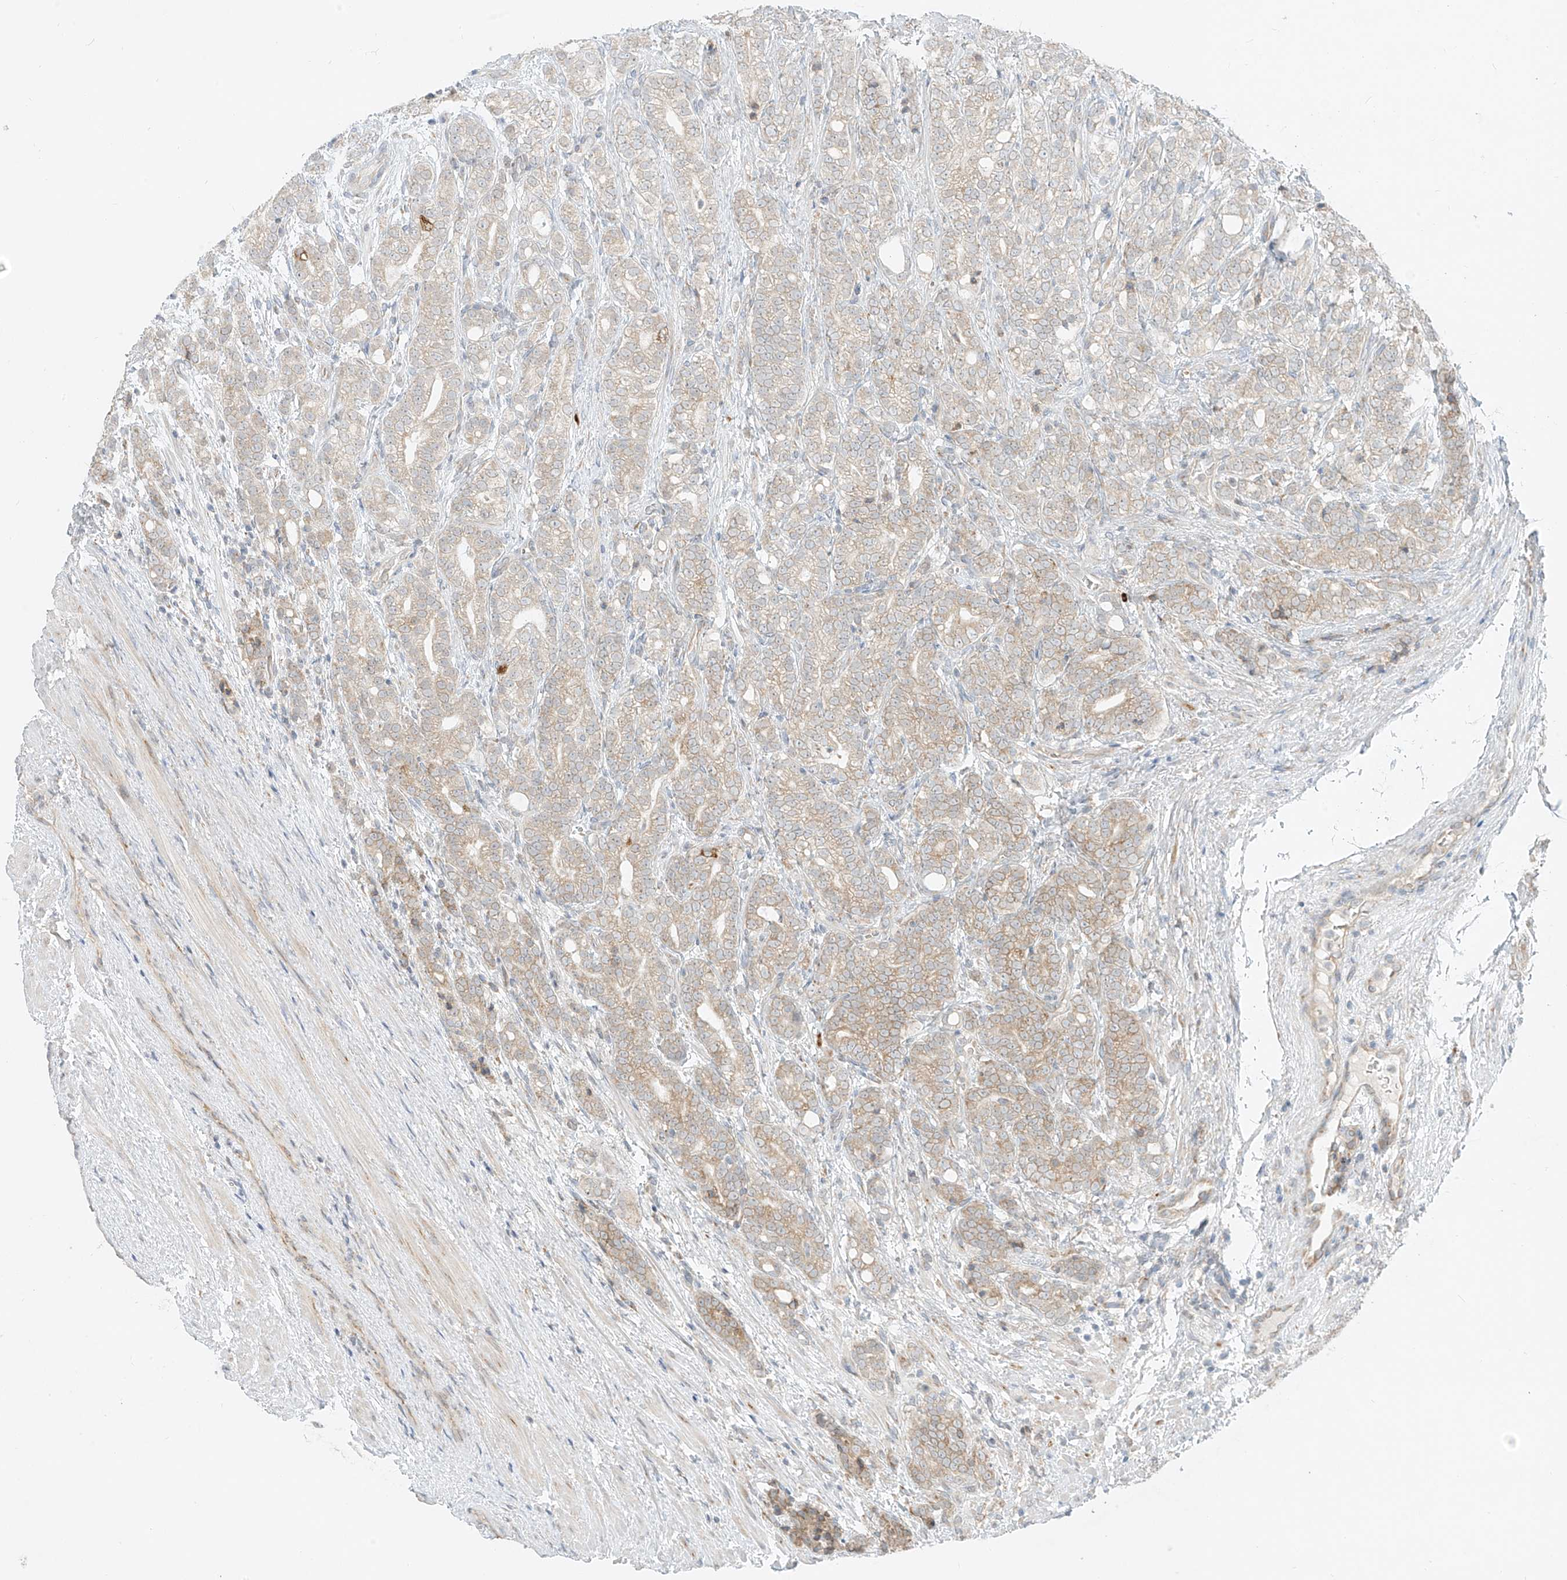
{"staining": {"intensity": "weak", "quantity": "25%-75%", "location": "cytoplasmic/membranous"}, "tissue": "prostate cancer", "cell_type": "Tumor cells", "image_type": "cancer", "snomed": [{"axis": "morphology", "description": "Adenocarcinoma, High grade"}, {"axis": "topography", "description": "Prostate"}], "caption": "Immunohistochemistry (IHC) histopathology image of neoplastic tissue: human prostate cancer stained using immunohistochemistry exhibits low levels of weak protein expression localized specifically in the cytoplasmic/membranous of tumor cells, appearing as a cytoplasmic/membranous brown color.", "gene": "STT3A", "patient": {"sex": "male", "age": 57}}